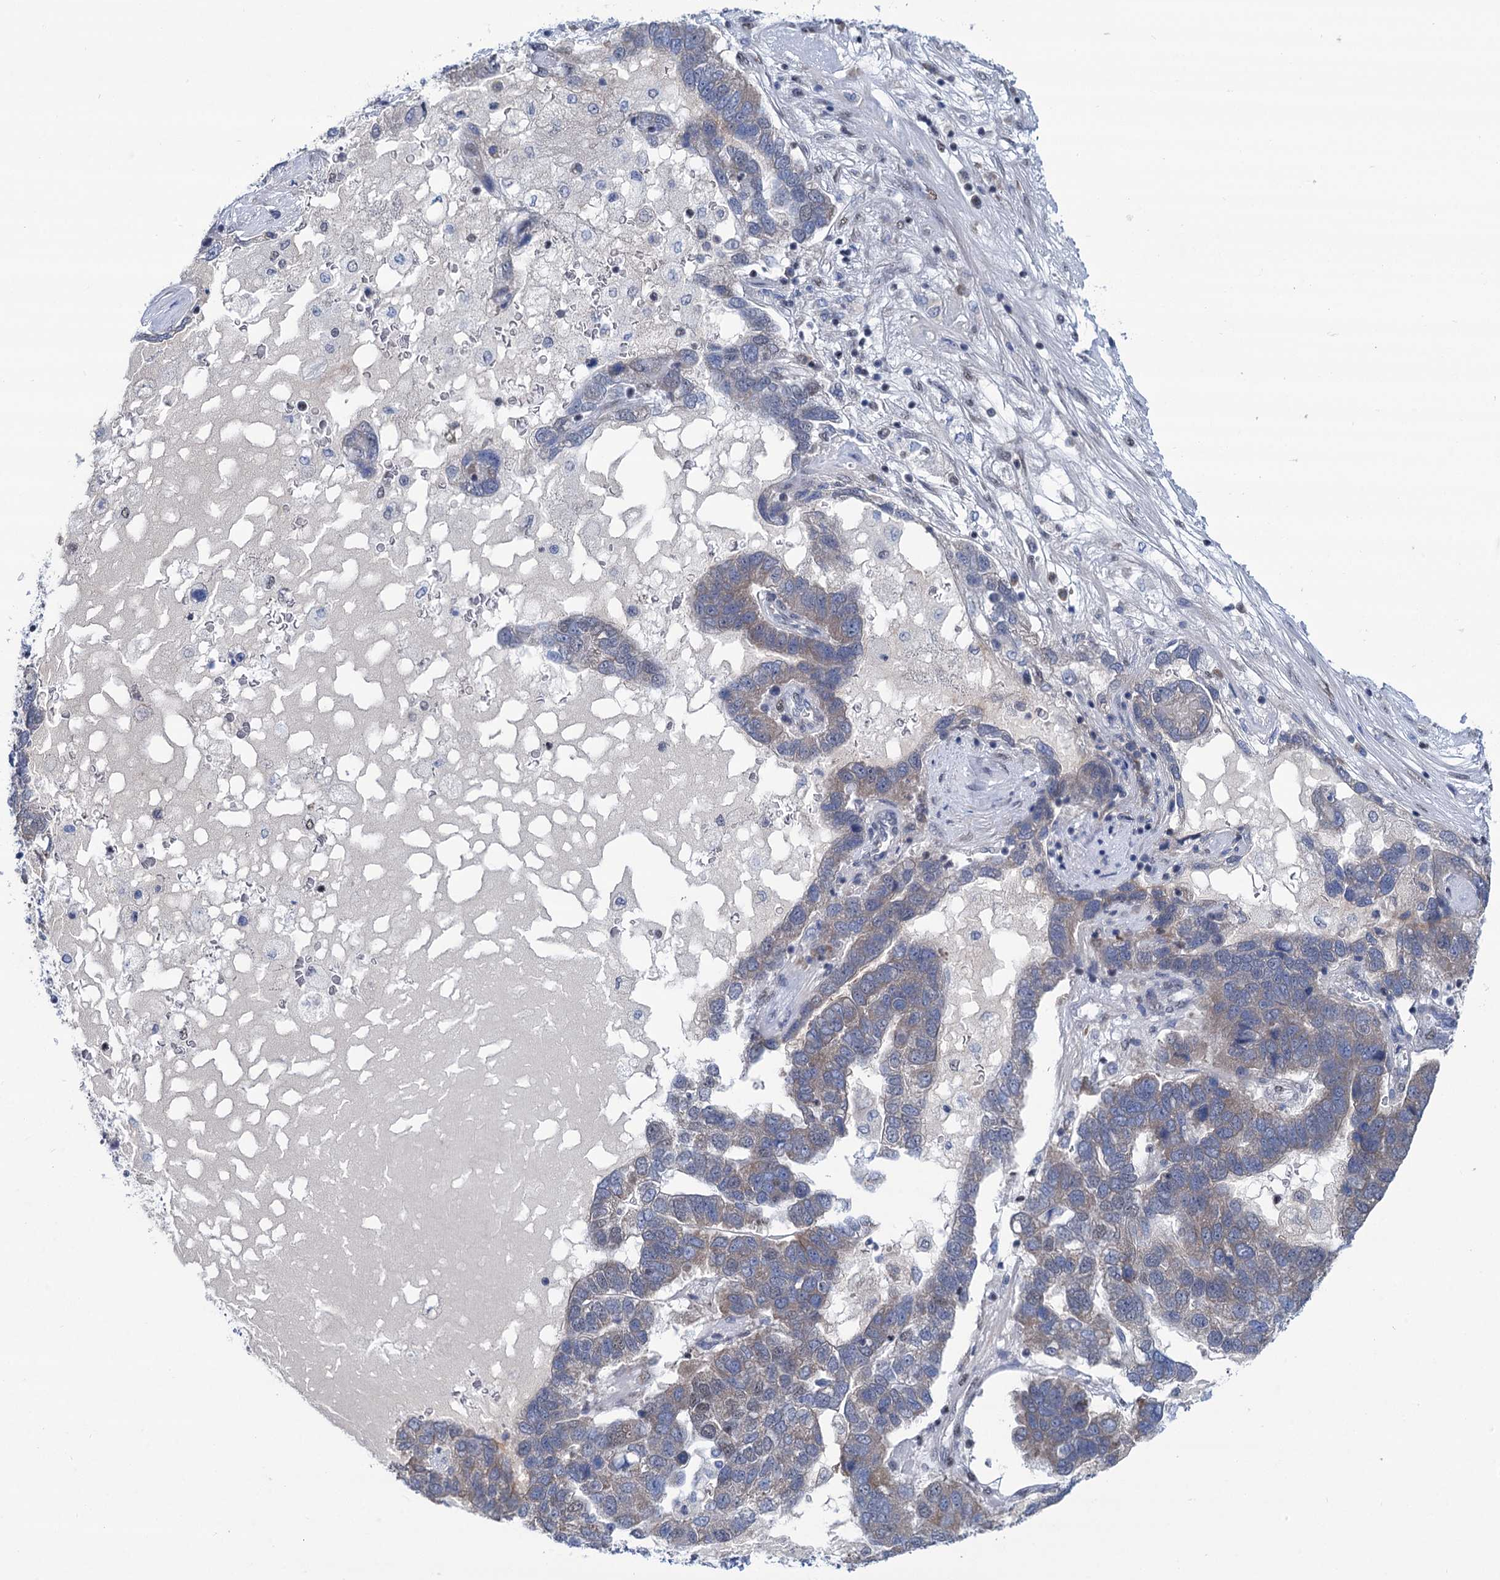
{"staining": {"intensity": "weak", "quantity": "<25%", "location": "cytoplasmic/membranous"}, "tissue": "pancreatic cancer", "cell_type": "Tumor cells", "image_type": "cancer", "snomed": [{"axis": "morphology", "description": "Adenocarcinoma, NOS"}, {"axis": "topography", "description": "Pancreas"}], "caption": "IHC micrograph of adenocarcinoma (pancreatic) stained for a protein (brown), which shows no positivity in tumor cells. The staining is performed using DAB brown chromogen with nuclei counter-stained in using hematoxylin.", "gene": "SREK1", "patient": {"sex": "female", "age": 61}}